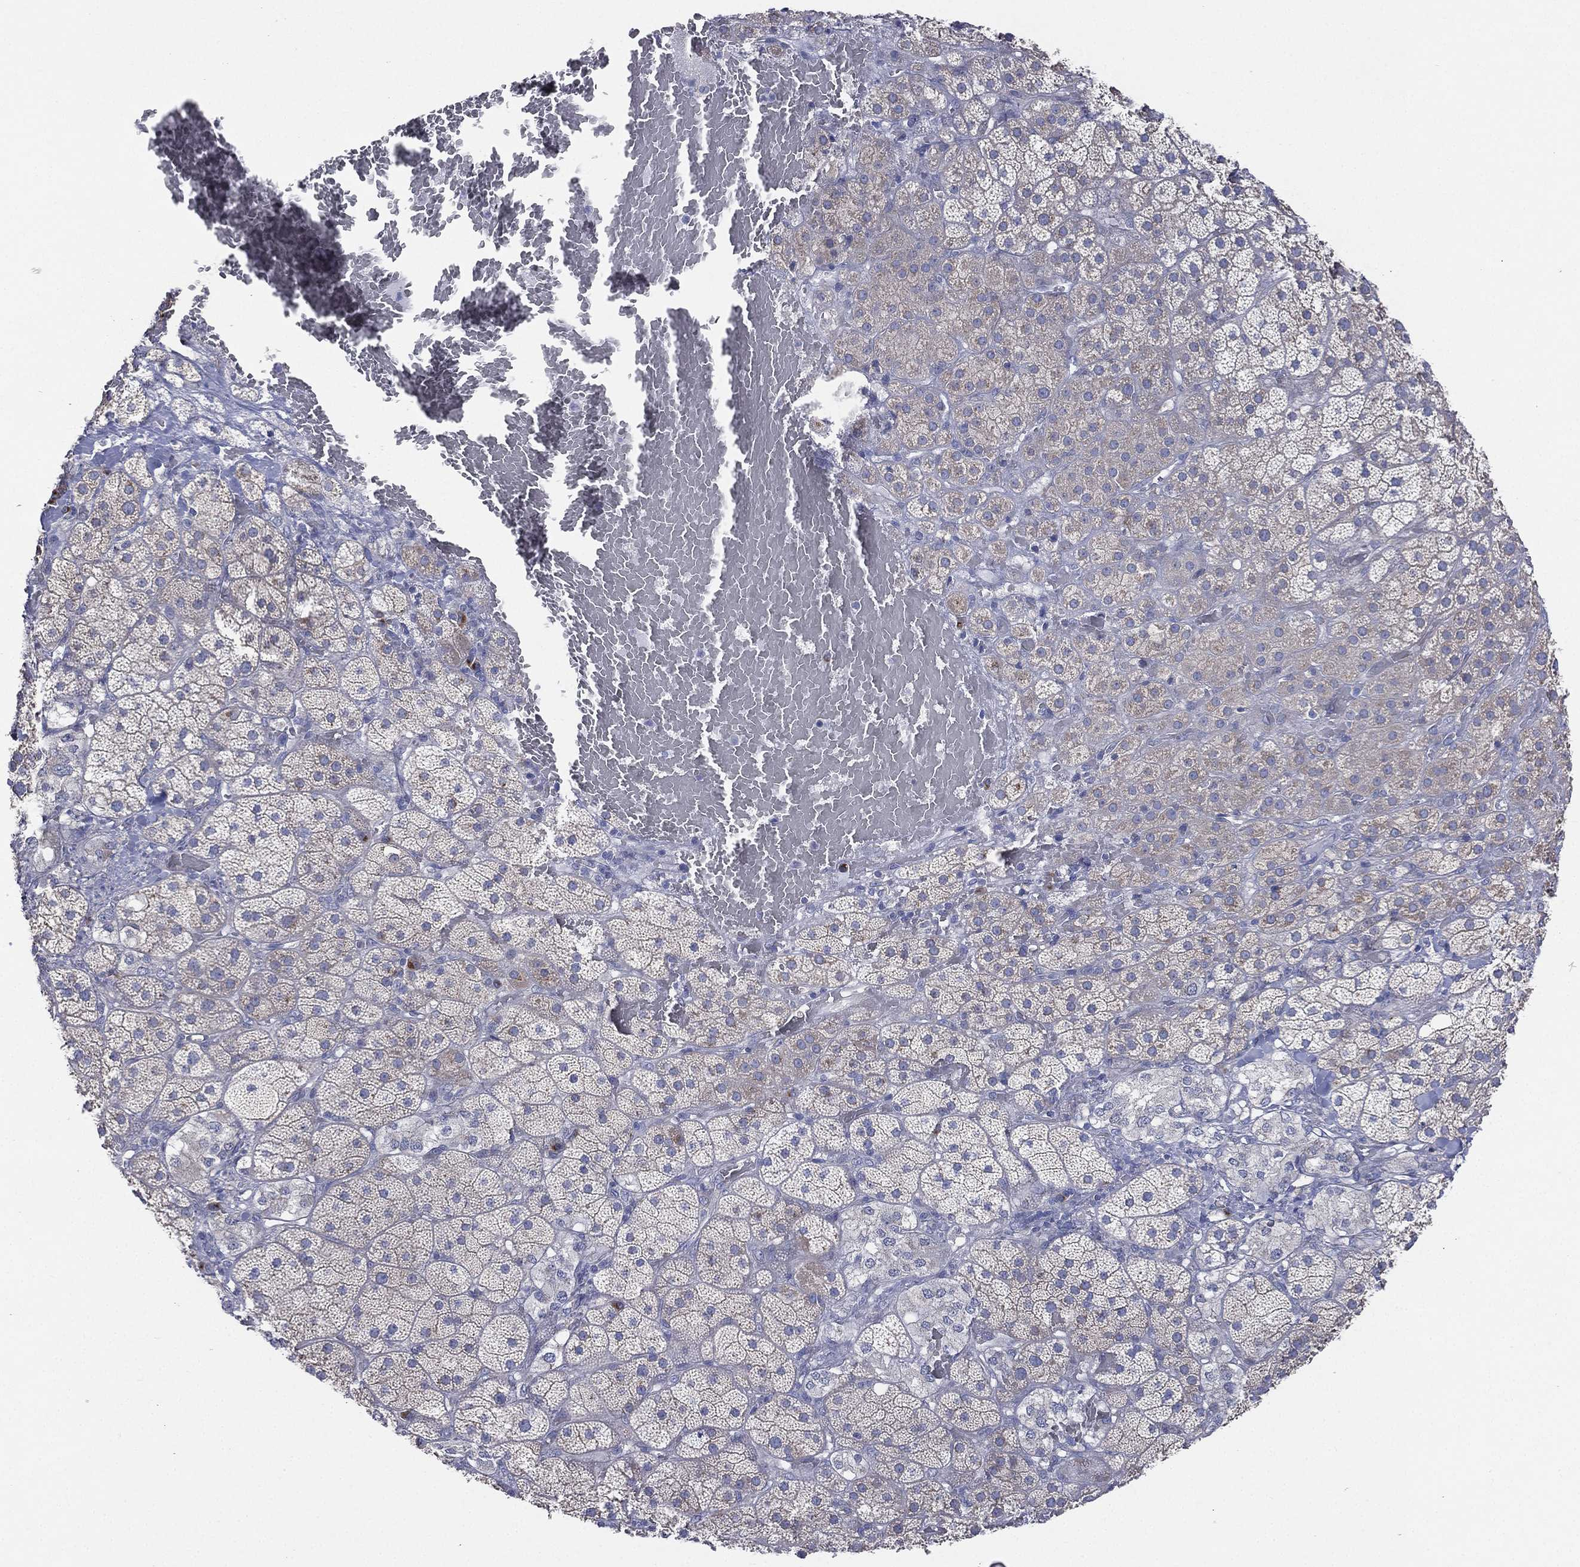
{"staining": {"intensity": "weak", "quantity": "25%-75%", "location": "cytoplasmic/membranous"}, "tissue": "adrenal gland", "cell_type": "Glandular cells", "image_type": "normal", "snomed": [{"axis": "morphology", "description": "Normal tissue, NOS"}, {"axis": "topography", "description": "Adrenal gland"}], "caption": "High-power microscopy captured an immunohistochemistry (IHC) image of unremarkable adrenal gland, revealing weak cytoplasmic/membranous staining in approximately 25%-75% of glandular cells.", "gene": "ATP8A2", "patient": {"sex": "male", "age": 57}}